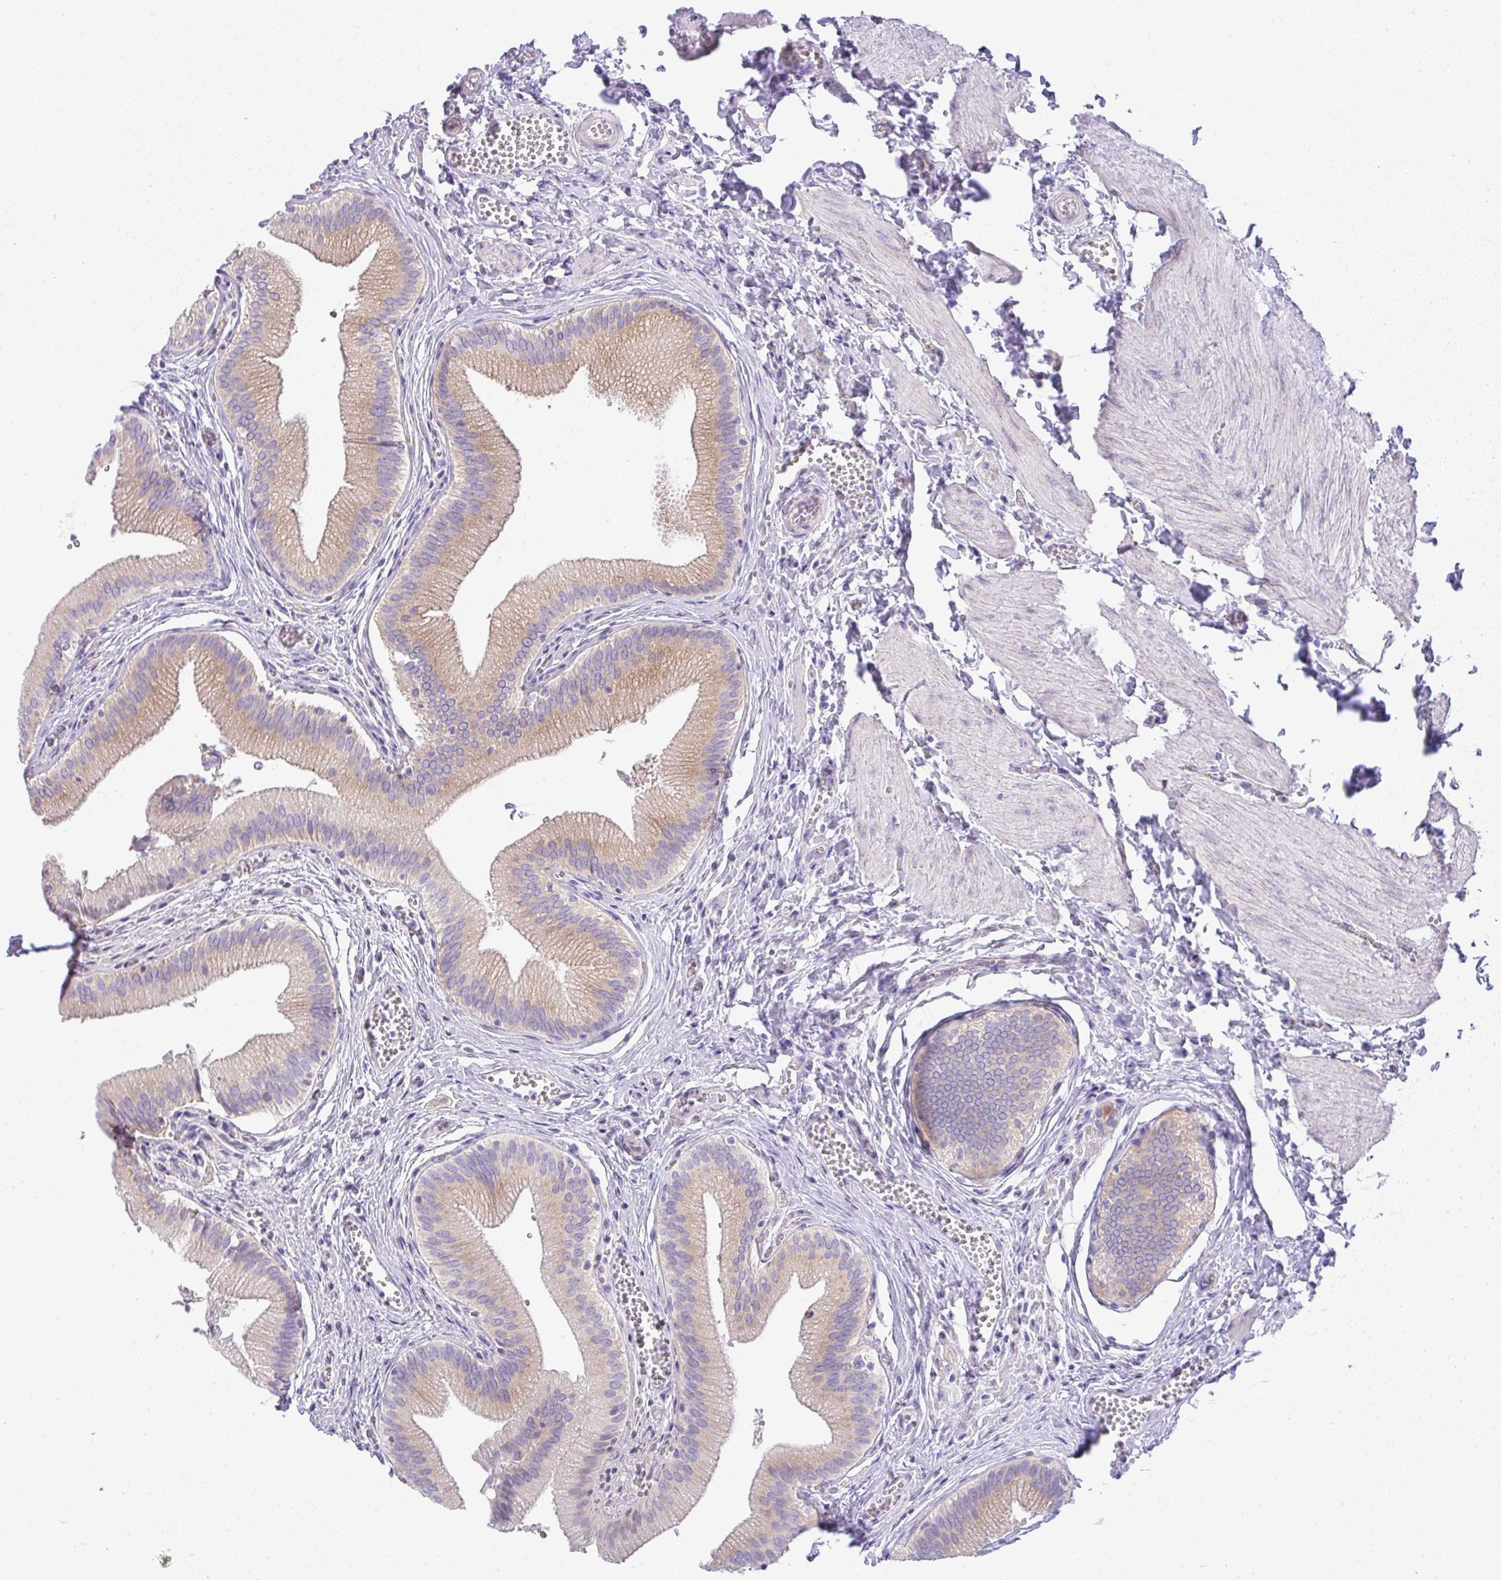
{"staining": {"intensity": "weak", "quantity": ">75%", "location": "cytoplasmic/membranous"}, "tissue": "gallbladder", "cell_type": "Glandular cells", "image_type": "normal", "snomed": [{"axis": "morphology", "description": "Normal tissue, NOS"}, {"axis": "topography", "description": "Gallbladder"}], "caption": "Weak cytoplasmic/membranous staining for a protein is appreciated in approximately >75% of glandular cells of normal gallbladder using immunohistochemistry (IHC).", "gene": "FAM177A1", "patient": {"sex": "male", "age": 17}}